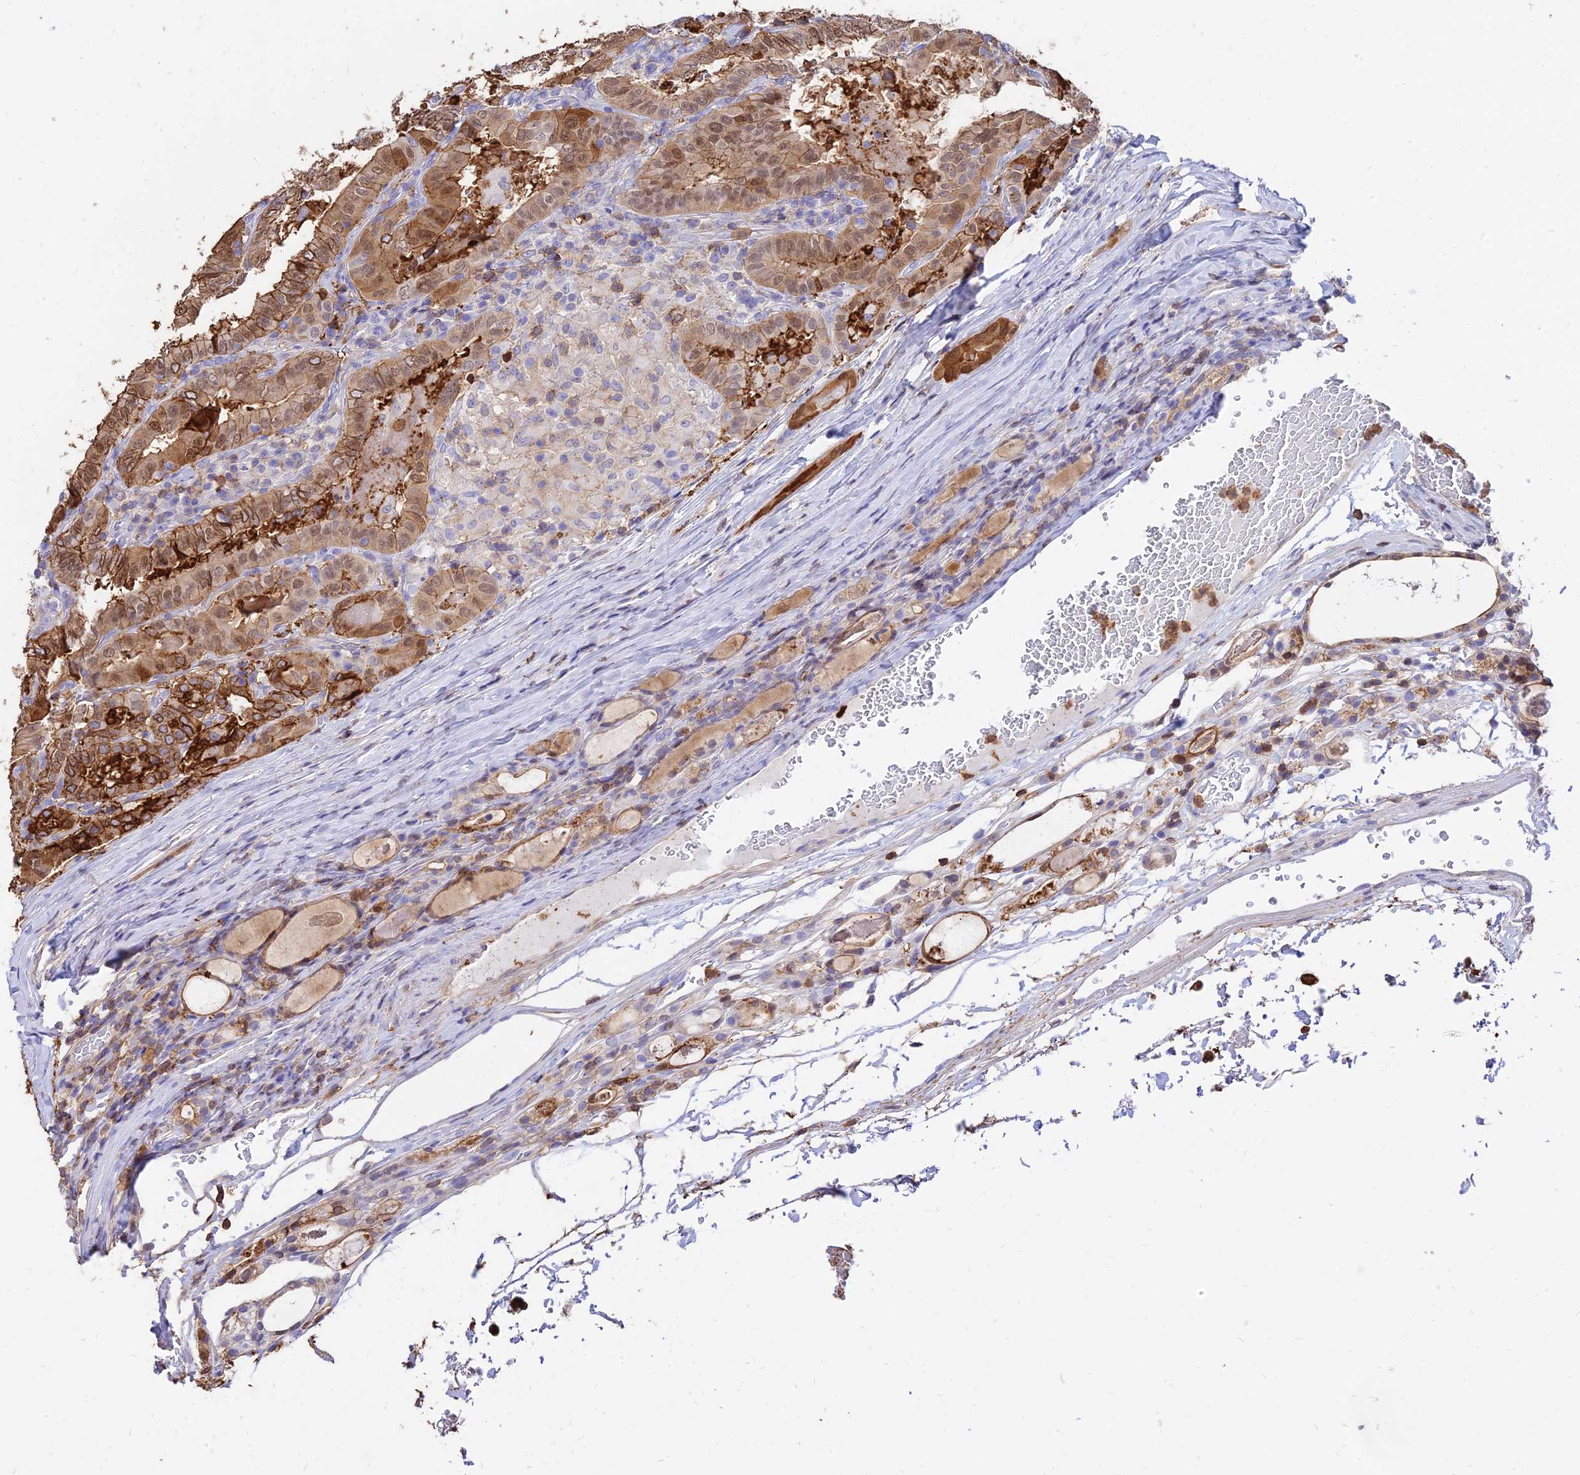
{"staining": {"intensity": "moderate", "quantity": ">75%", "location": "cytoplasmic/membranous,nuclear"}, "tissue": "thyroid cancer", "cell_type": "Tumor cells", "image_type": "cancer", "snomed": [{"axis": "morphology", "description": "Papillary adenocarcinoma, NOS"}, {"axis": "topography", "description": "Thyroid gland"}], "caption": "A photomicrograph of thyroid cancer stained for a protein demonstrates moderate cytoplasmic/membranous and nuclear brown staining in tumor cells.", "gene": "SREK1IP1", "patient": {"sex": "female", "age": 72}}